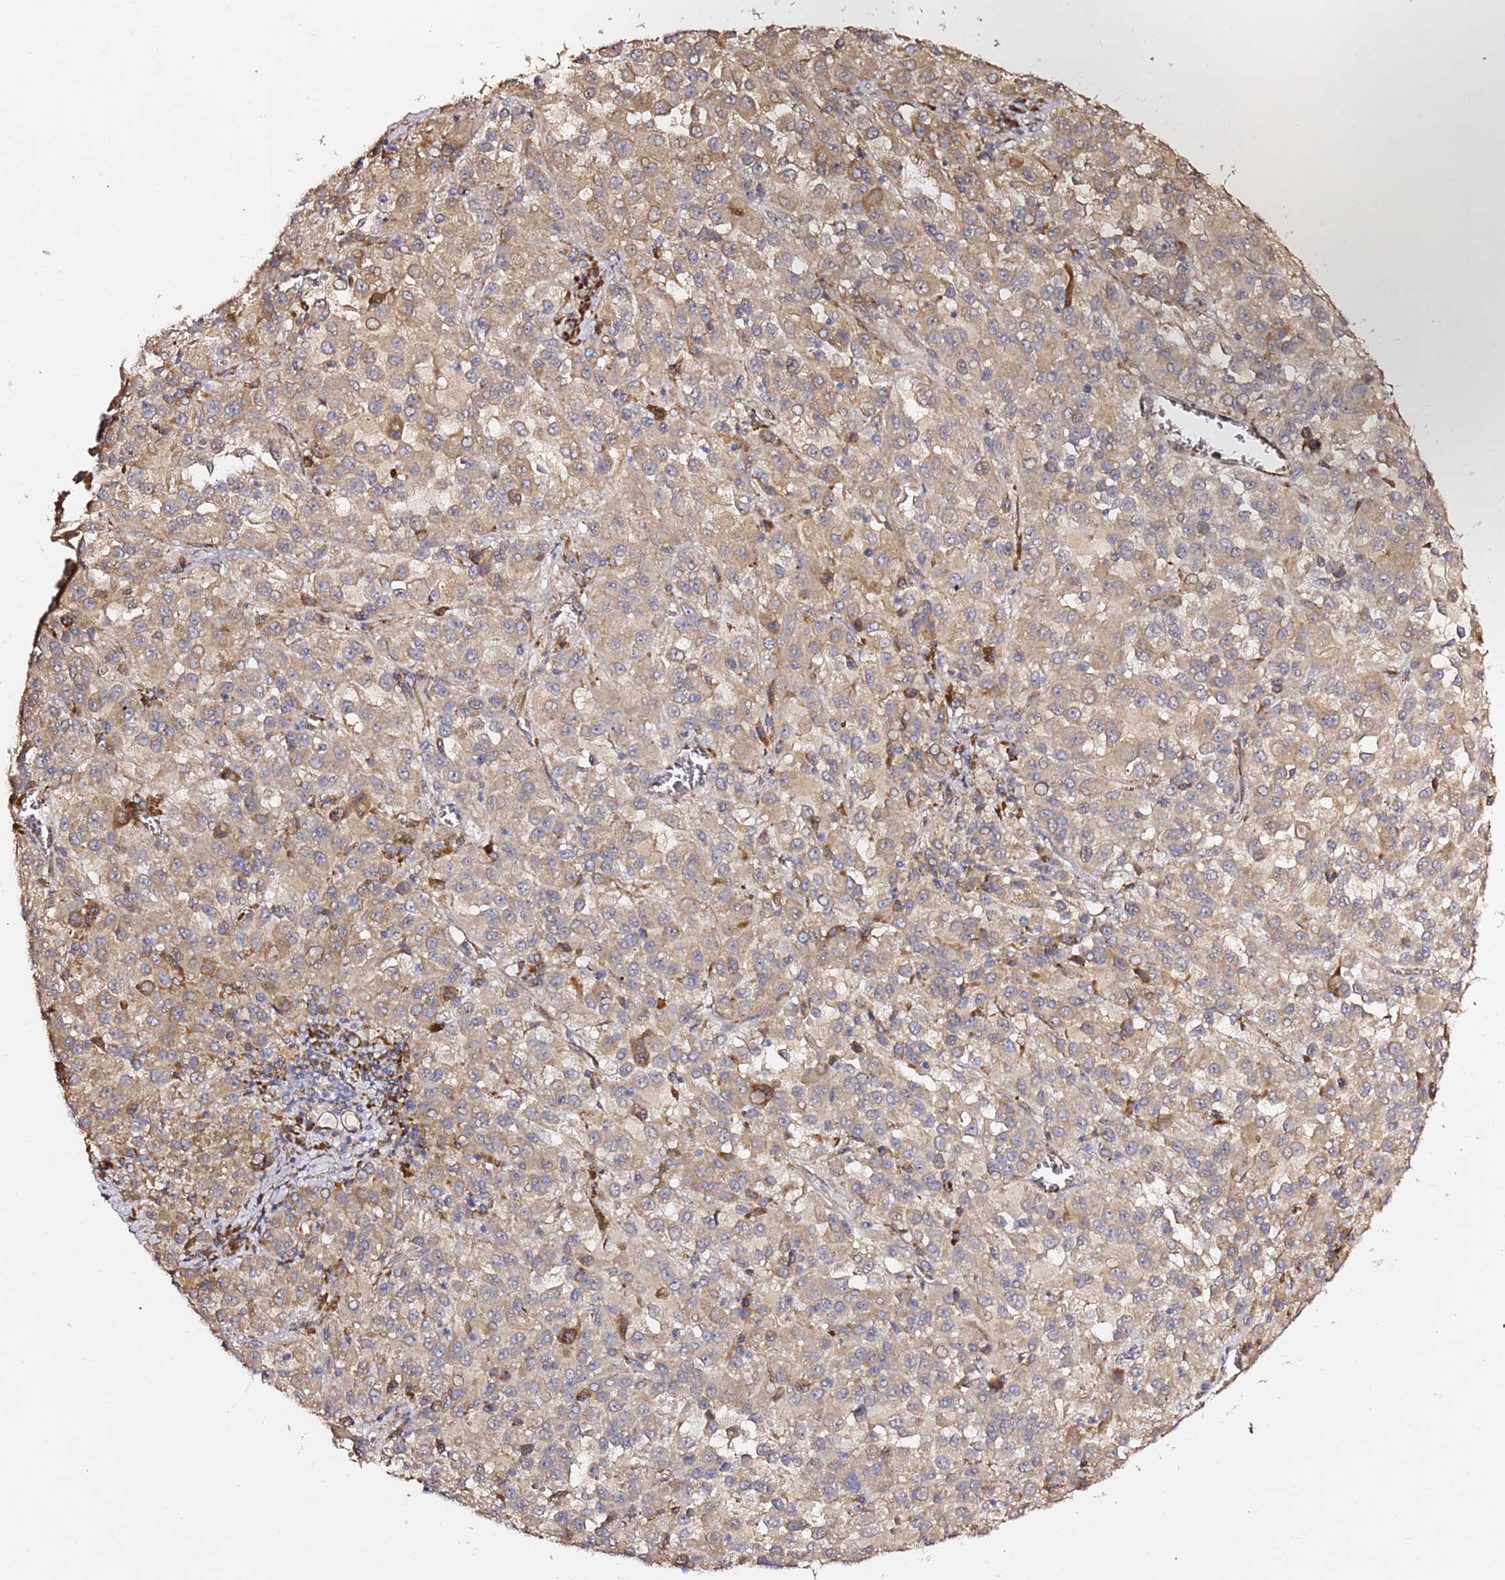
{"staining": {"intensity": "weak", "quantity": "25%-75%", "location": "cytoplasmic/membranous"}, "tissue": "melanoma", "cell_type": "Tumor cells", "image_type": "cancer", "snomed": [{"axis": "morphology", "description": "Malignant melanoma, Metastatic site"}, {"axis": "topography", "description": "Lung"}], "caption": "IHC histopathology image of malignant melanoma (metastatic site) stained for a protein (brown), which exhibits low levels of weak cytoplasmic/membranous expression in approximately 25%-75% of tumor cells.", "gene": "HSD17B7", "patient": {"sex": "male", "age": 64}}